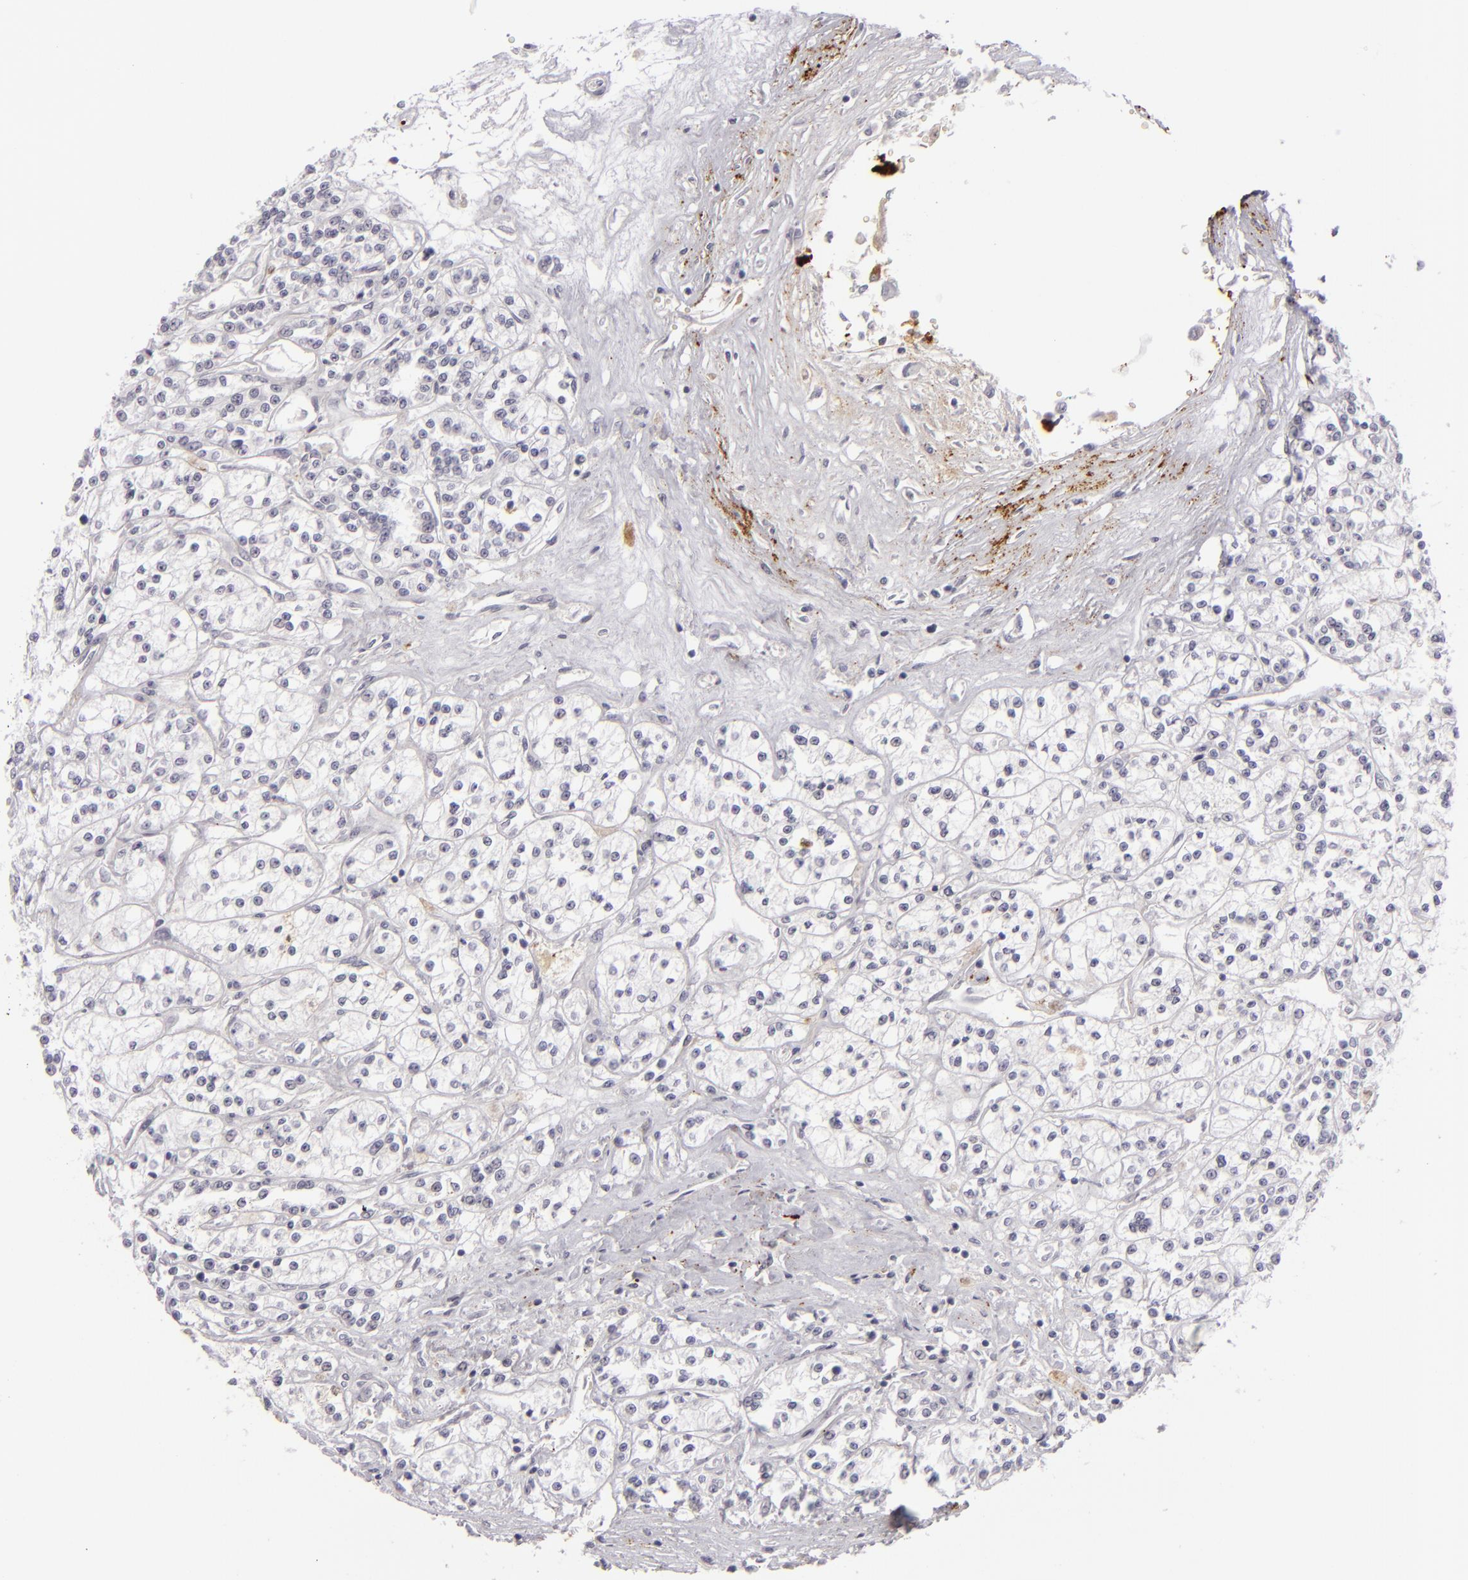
{"staining": {"intensity": "negative", "quantity": "none", "location": "none"}, "tissue": "renal cancer", "cell_type": "Tumor cells", "image_type": "cancer", "snomed": [{"axis": "morphology", "description": "Adenocarcinoma, NOS"}, {"axis": "topography", "description": "Kidney"}], "caption": "Histopathology image shows no significant protein expression in tumor cells of renal adenocarcinoma. The staining is performed using DAB (3,3'-diaminobenzidine) brown chromogen with nuclei counter-stained in using hematoxylin.", "gene": "C9", "patient": {"sex": "female", "age": 76}}